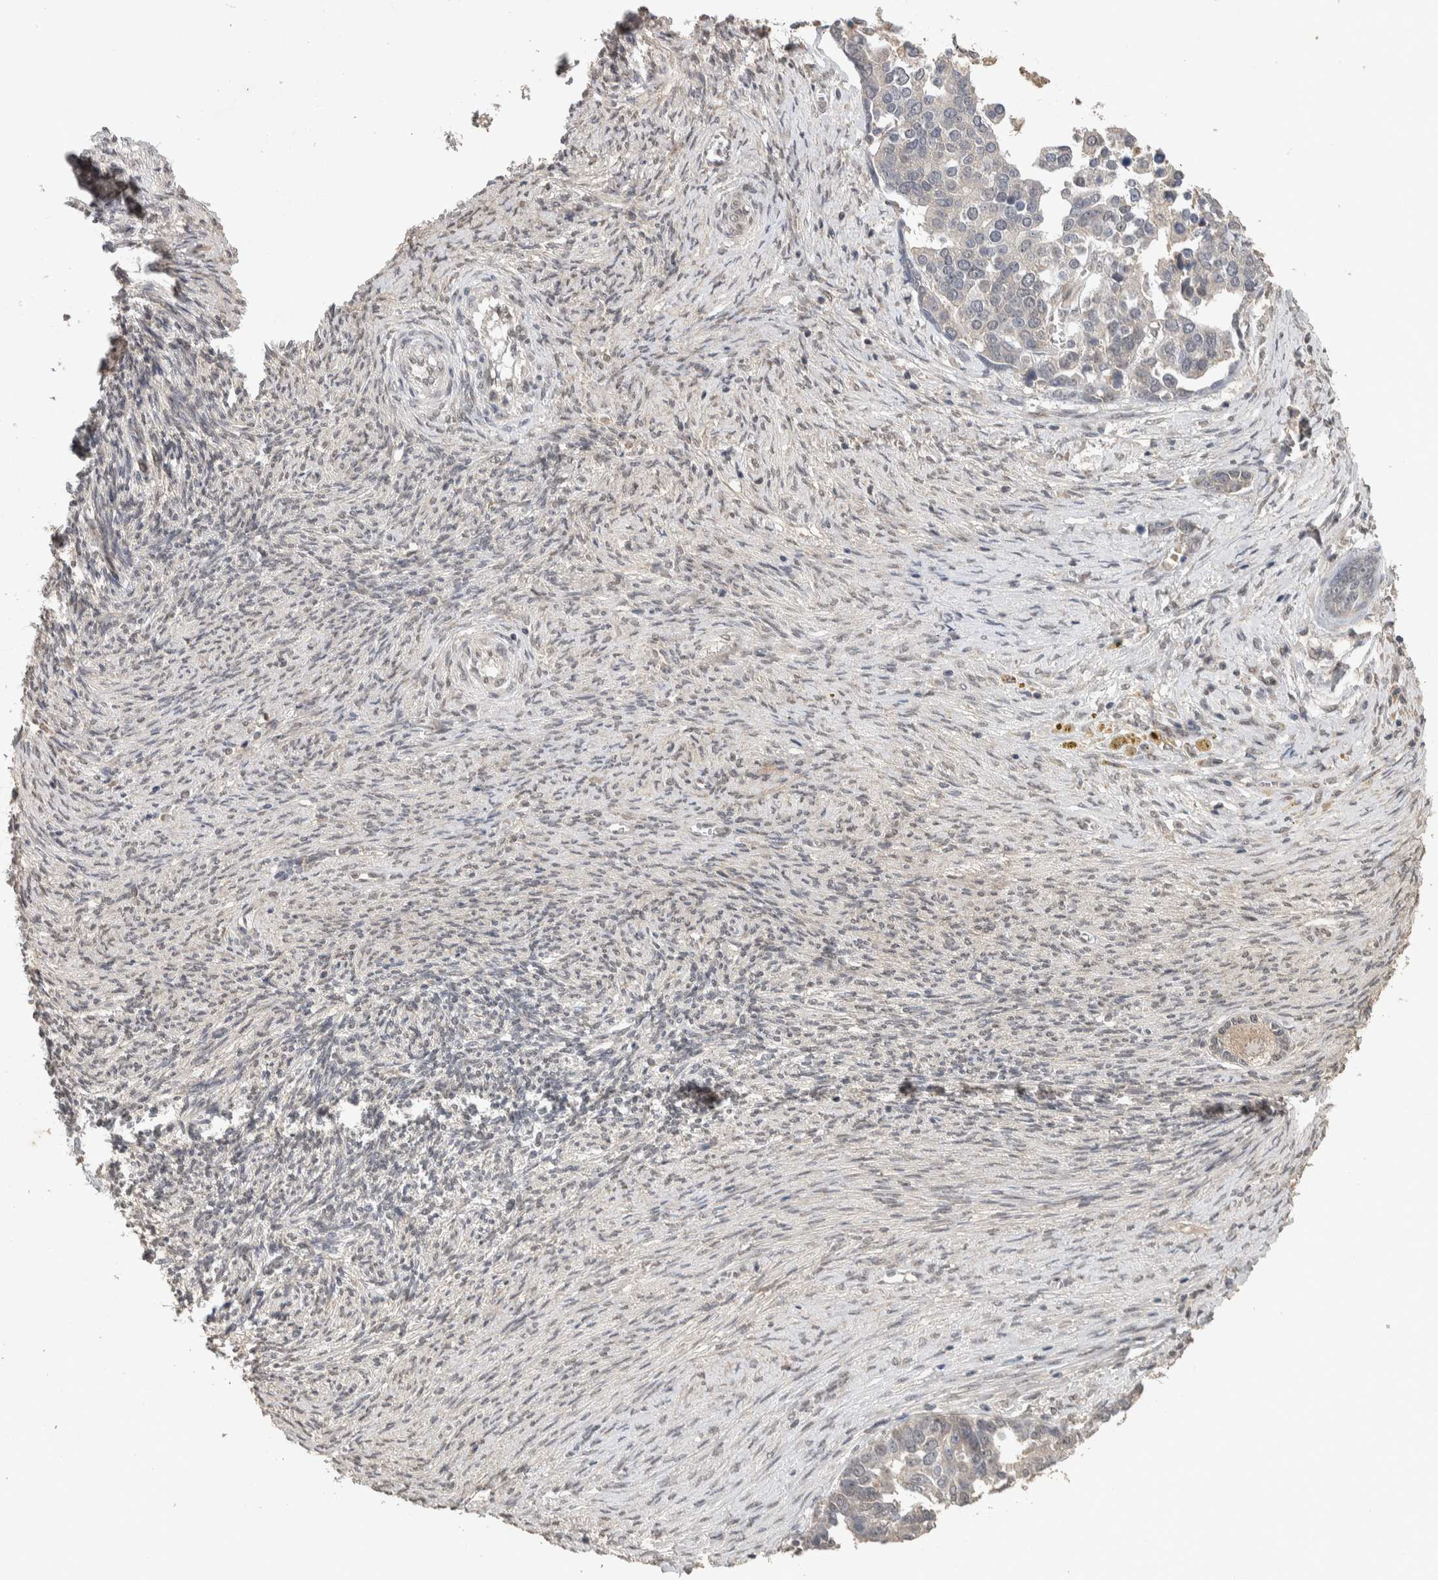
{"staining": {"intensity": "negative", "quantity": "none", "location": "none"}, "tissue": "ovarian cancer", "cell_type": "Tumor cells", "image_type": "cancer", "snomed": [{"axis": "morphology", "description": "Cystadenocarcinoma, serous, NOS"}, {"axis": "topography", "description": "Ovary"}], "caption": "DAB immunohistochemical staining of human ovarian serous cystadenocarcinoma shows no significant positivity in tumor cells.", "gene": "CYSRT1", "patient": {"sex": "female", "age": 44}}